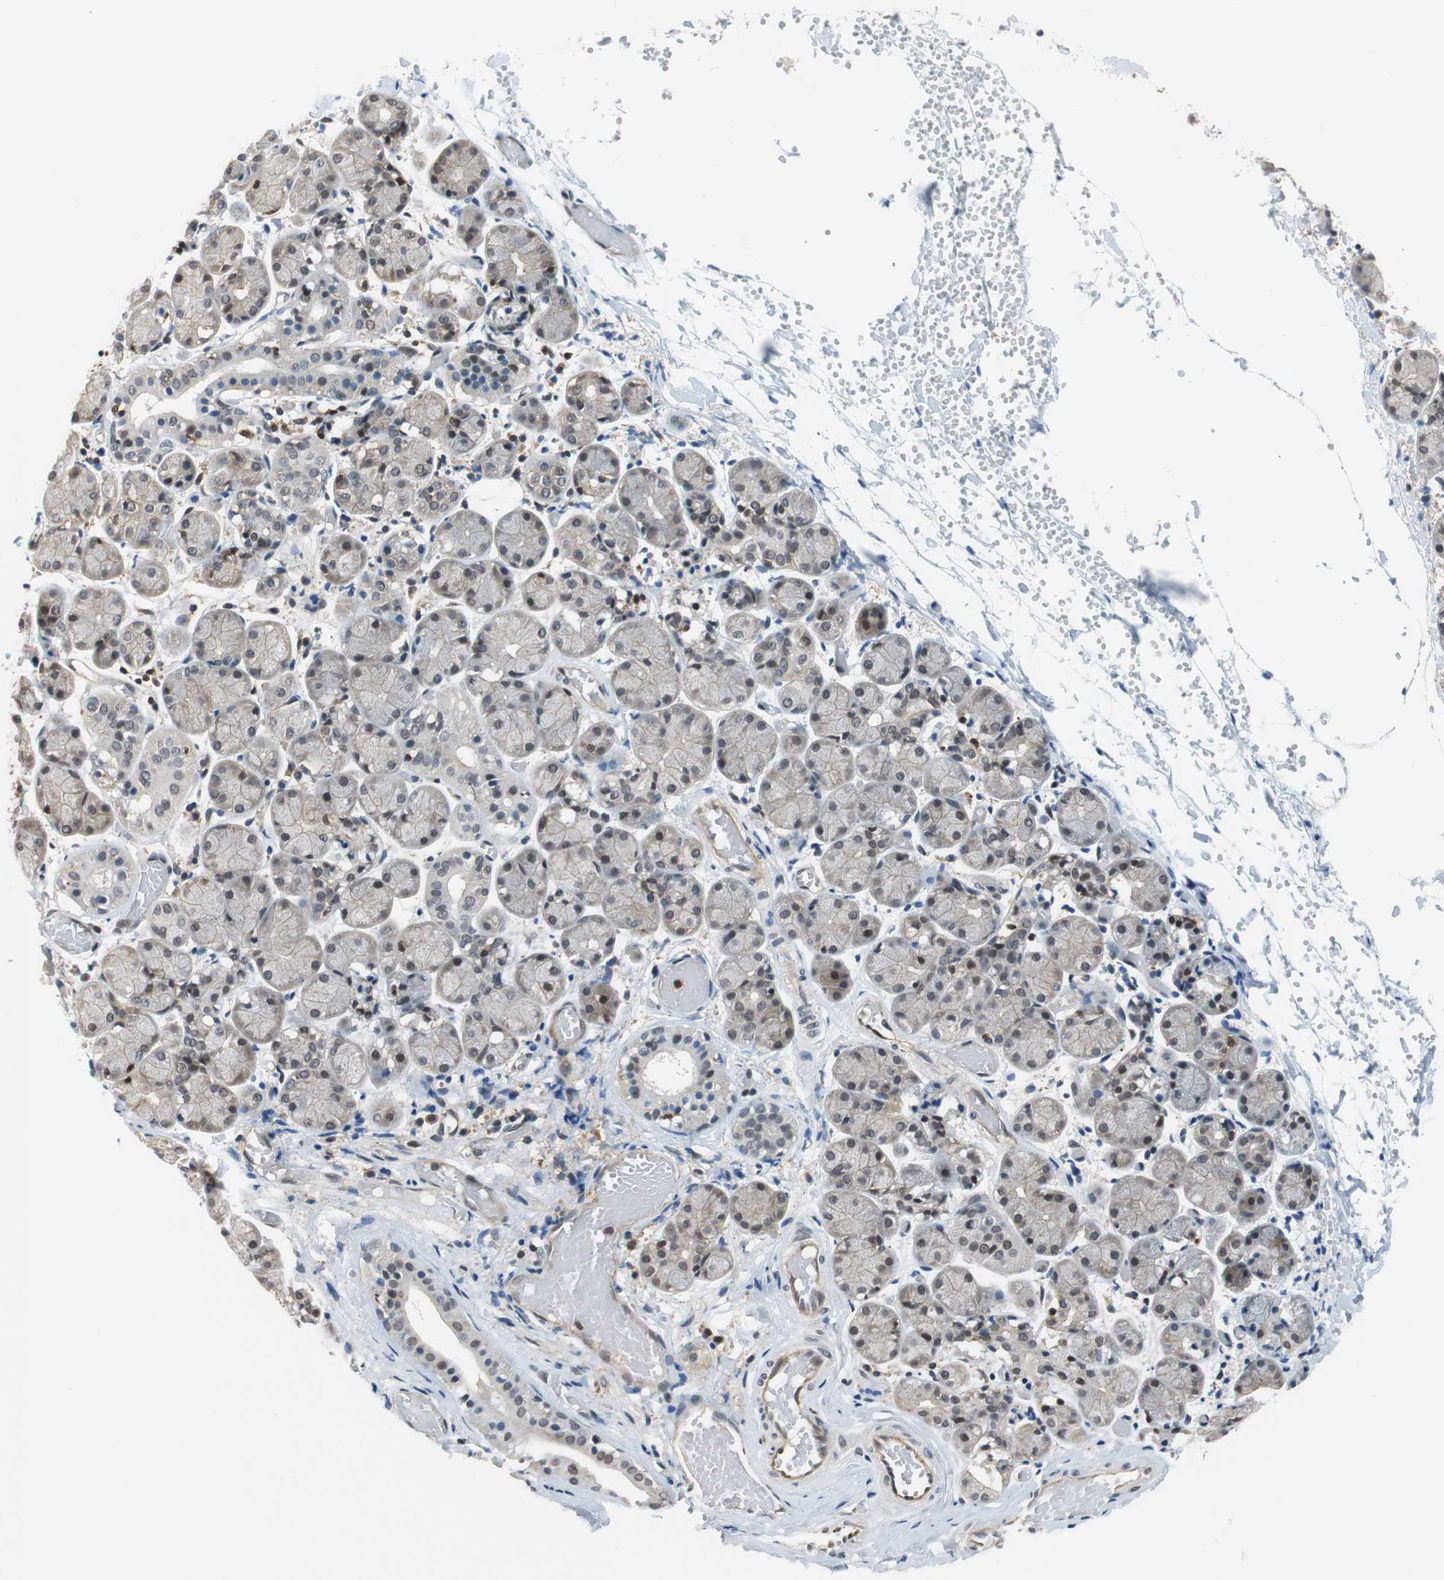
{"staining": {"intensity": "weak", "quantity": "25%-75%", "location": "cytoplasmic/membranous,nuclear"}, "tissue": "salivary gland", "cell_type": "Glandular cells", "image_type": "normal", "snomed": [{"axis": "morphology", "description": "Normal tissue, NOS"}, {"axis": "topography", "description": "Salivary gland"}], "caption": "Salivary gland stained with immunohistochemistry reveals weak cytoplasmic/membranous,nuclear expression in about 25%-75% of glandular cells. The staining was performed using DAB to visualize the protein expression in brown, while the nuclei were stained in blue with hematoxylin (Magnification: 20x).", "gene": "ARPC3", "patient": {"sex": "female", "age": 24}}